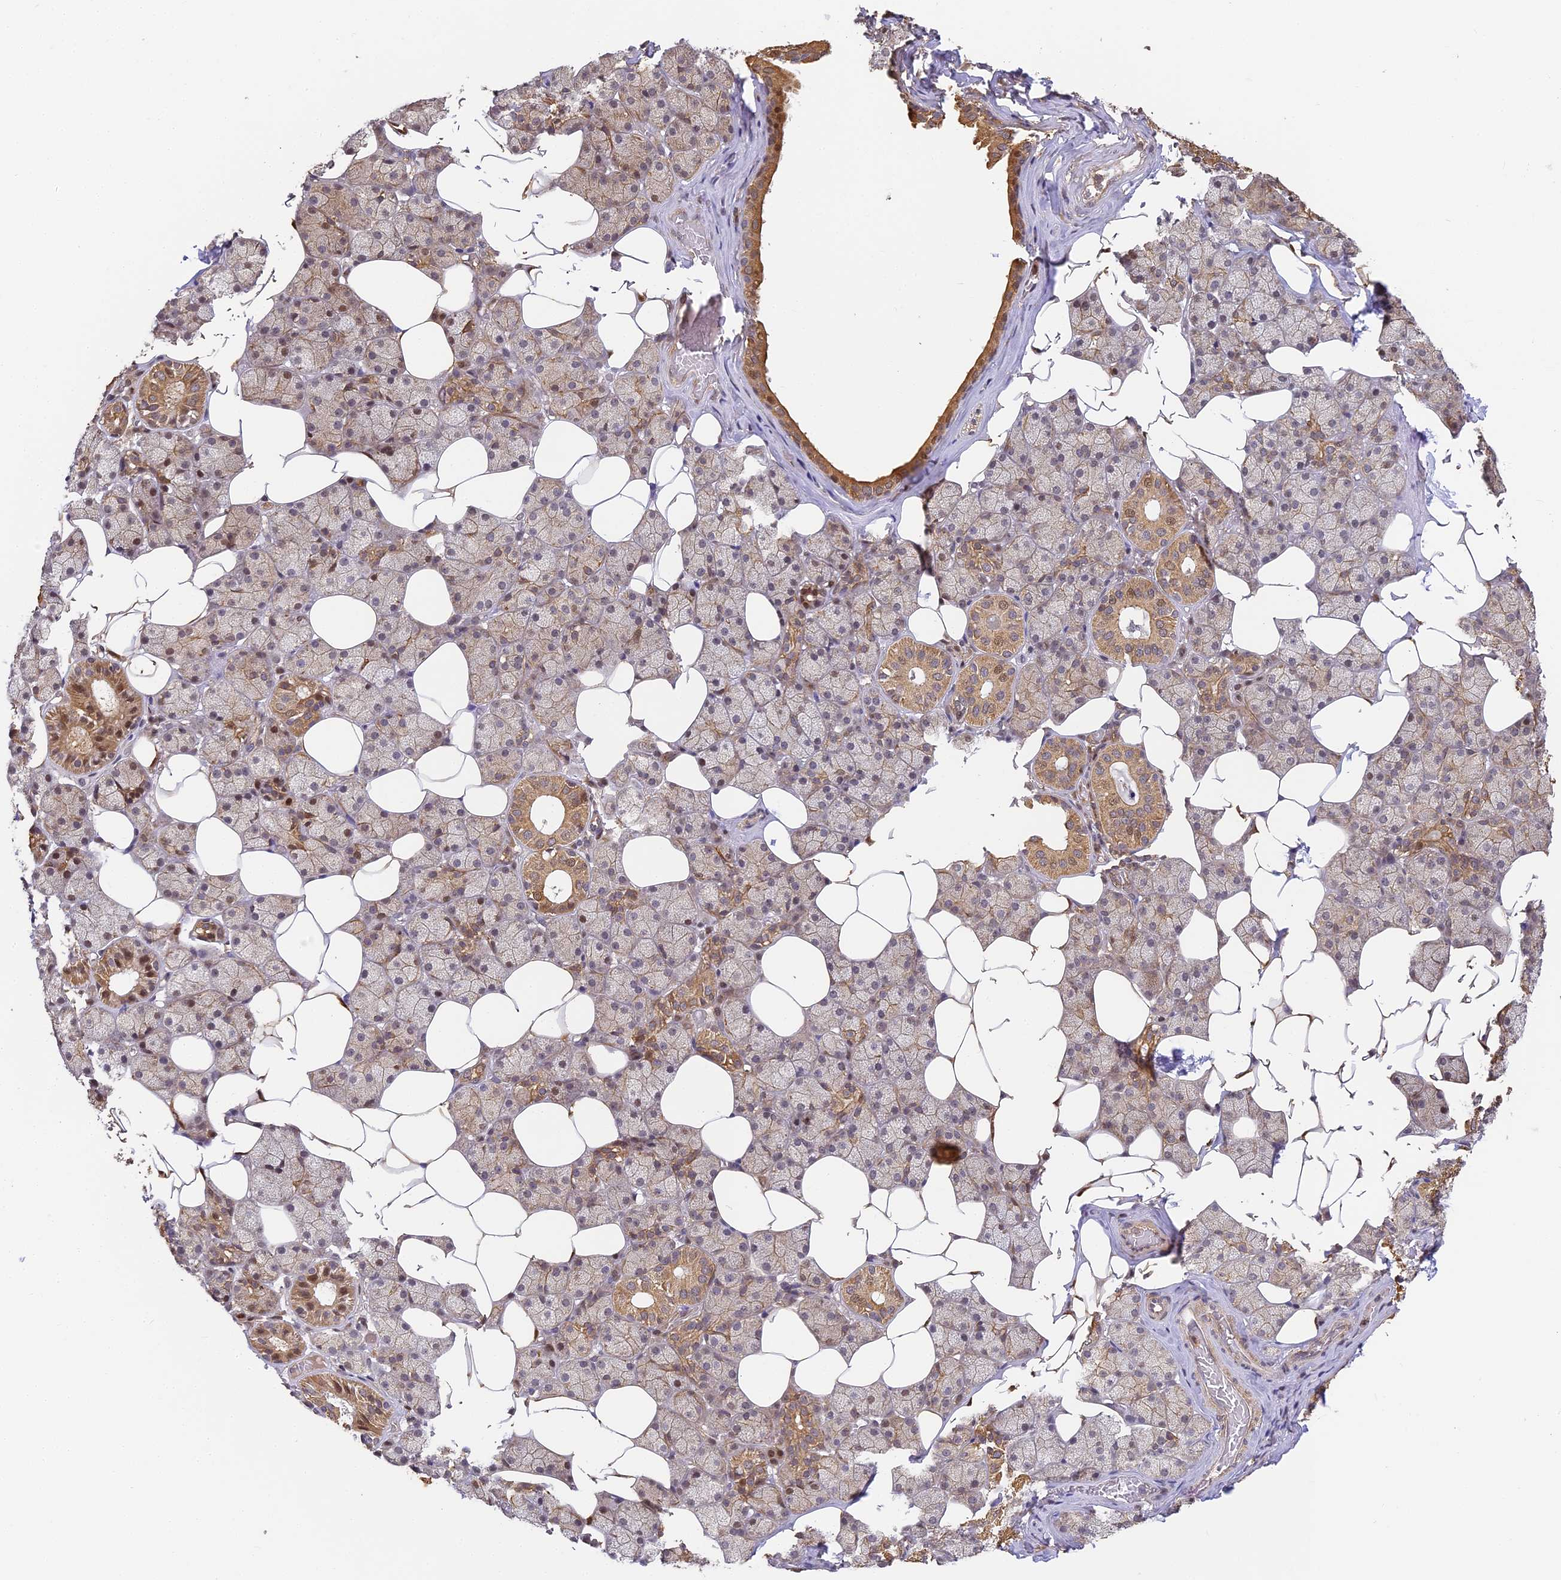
{"staining": {"intensity": "moderate", "quantity": "<25%", "location": "cytoplasmic/membranous"}, "tissue": "salivary gland", "cell_type": "Glandular cells", "image_type": "normal", "snomed": [{"axis": "morphology", "description": "Normal tissue, NOS"}, {"axis": "topography", "description": "Salivary gland"}], "caption": "Glandular cells reveal low levels of moderate cytoplasmic/membranous expression in approximately <25% of cells in benign salivary gland. The staining is performed using DAB brown chromogen to label protein expression. The nuclei are counter-stained blue using hematoxylin.", "gene": "ENSG00000268870", "patient": {"sex": "female", "age": 33}}